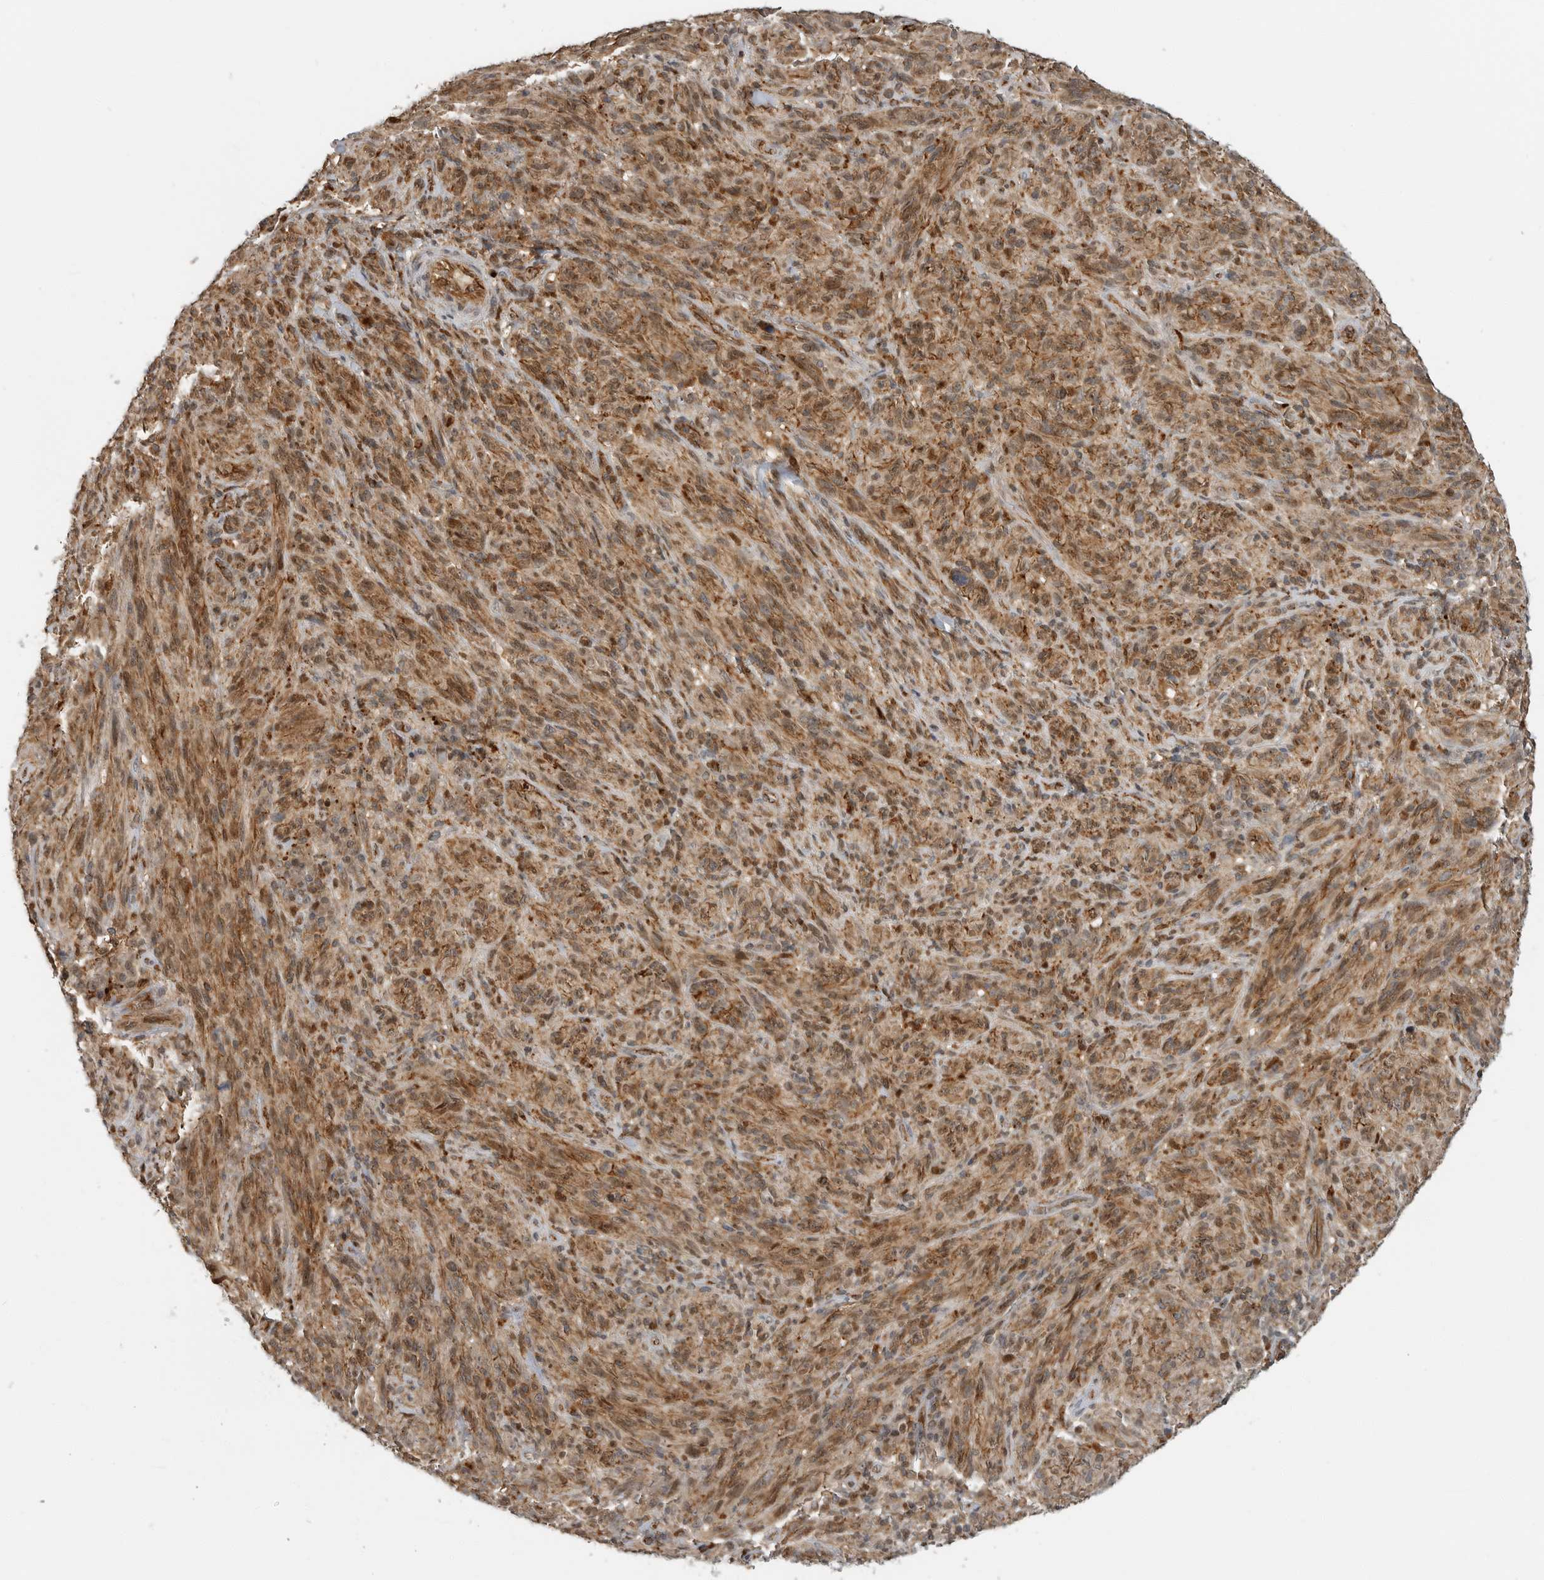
{"staining": {"intensity": "moderate", "quantity": ">75%", "location": "cytoplasmic/membranous,nuclear"}, "tissue": "melanoma", "cell_type": "Tumor cells", "image_type": "cancer", "snomed": [{"axis": "morphology", "description": "Malignant melanoma, NOS"}, {"axis": "topography", "description": "Skin of head"}], "caption": "About >75% of tumor cells in malignant melanoma demonstrate moderate cytoplasmic/membranous and nuclear protein expression as visualized by brown immunohistochemical staining.", "gene": "STRAP", "patient": {"sex": "male", "age": 96}}